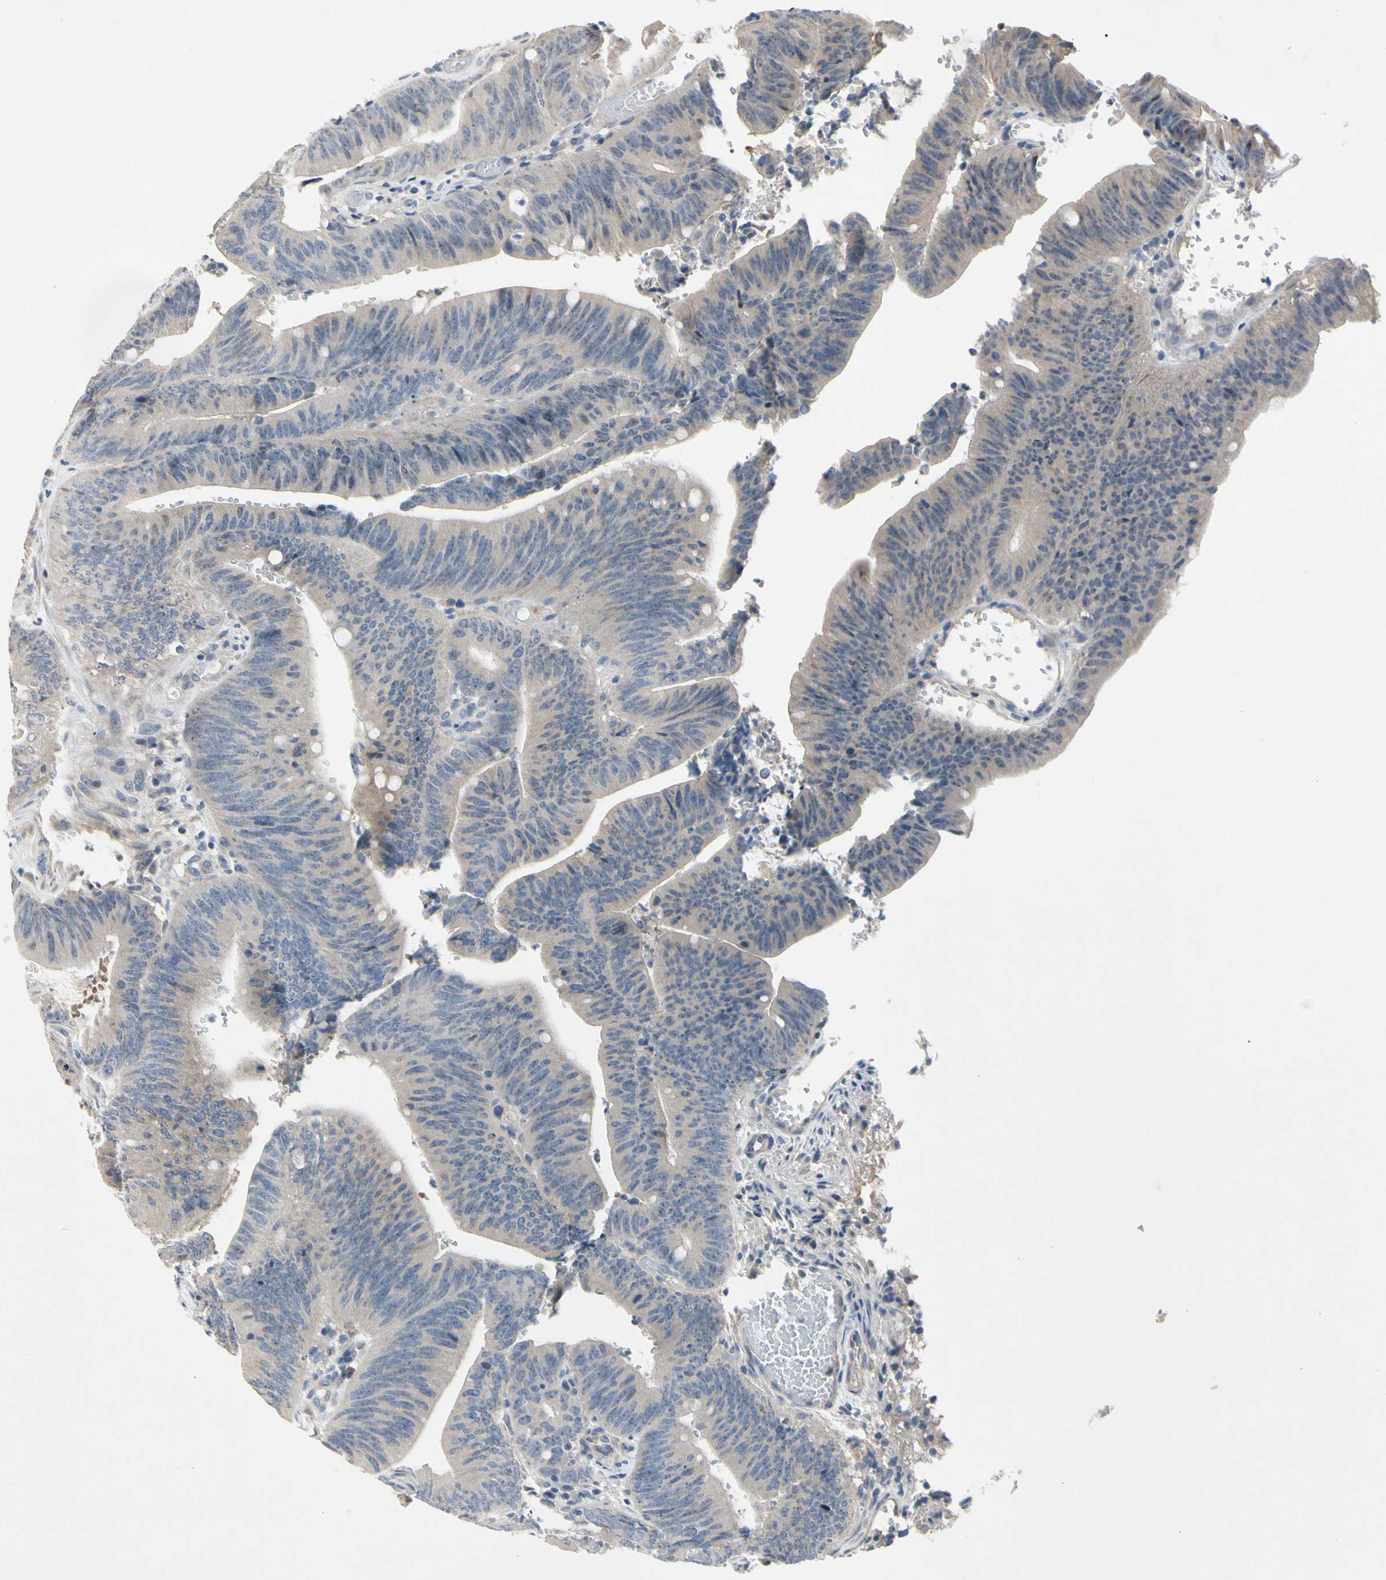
{"staining": {"intensity": "negative", "quantity": "none", "location": "none"}, "tissue": "colorectal cancer", "cell_type": "Tumor cells", "image_type": "cancer", "snomed": [{"axis": "morphology", "description": "Adenocarcinoma, NOS"}, {"axis": "topography", "description": "Rectum"}], "caption": "Colorectal cancer (adenocarcinoma) stained for a protein using immunohistochemistry shows no expression tumor cells.", "gene": "GAS6", "patient": {"sex": "female", "age": 66}}